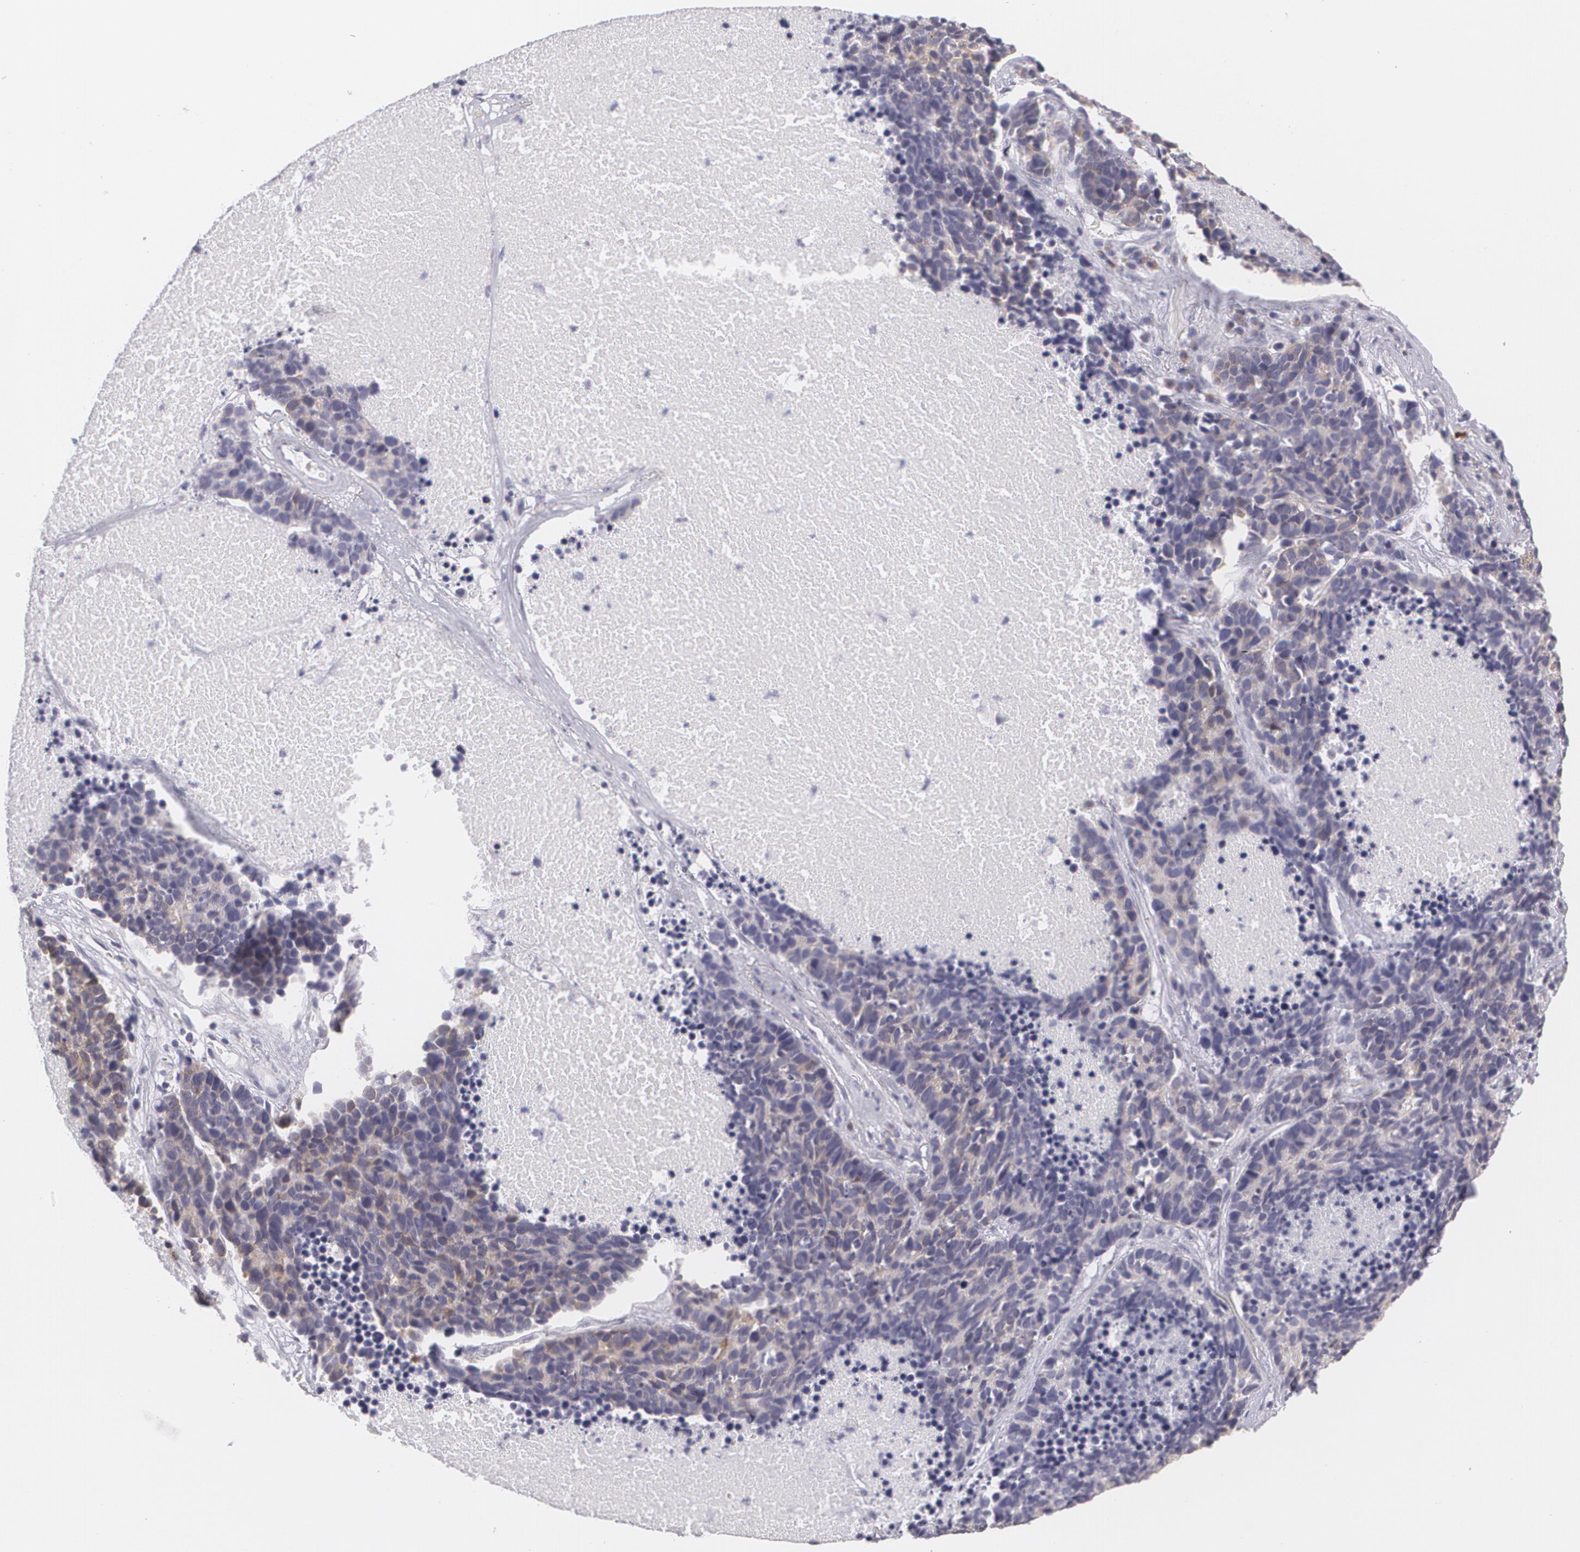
{"staining": {"intensity": "negative", "quantity": "none", "location": "none"}, "tissue": "lung cancer", "cell_type": "Tumor cells", "image_type": "cancer", "snomed": [{"axis": "morphology", "description": "Neoplasm, malignant, NOS"}, {"axis": "topography", "description": "Lung"}], "caption": "This is an immunohistochemistry (IHC) image of human malignant neoplasm (lung). There is no expression in tumor cells.", "gene": "MBNL3", "patient": {"sex": "female", "age": 75}}